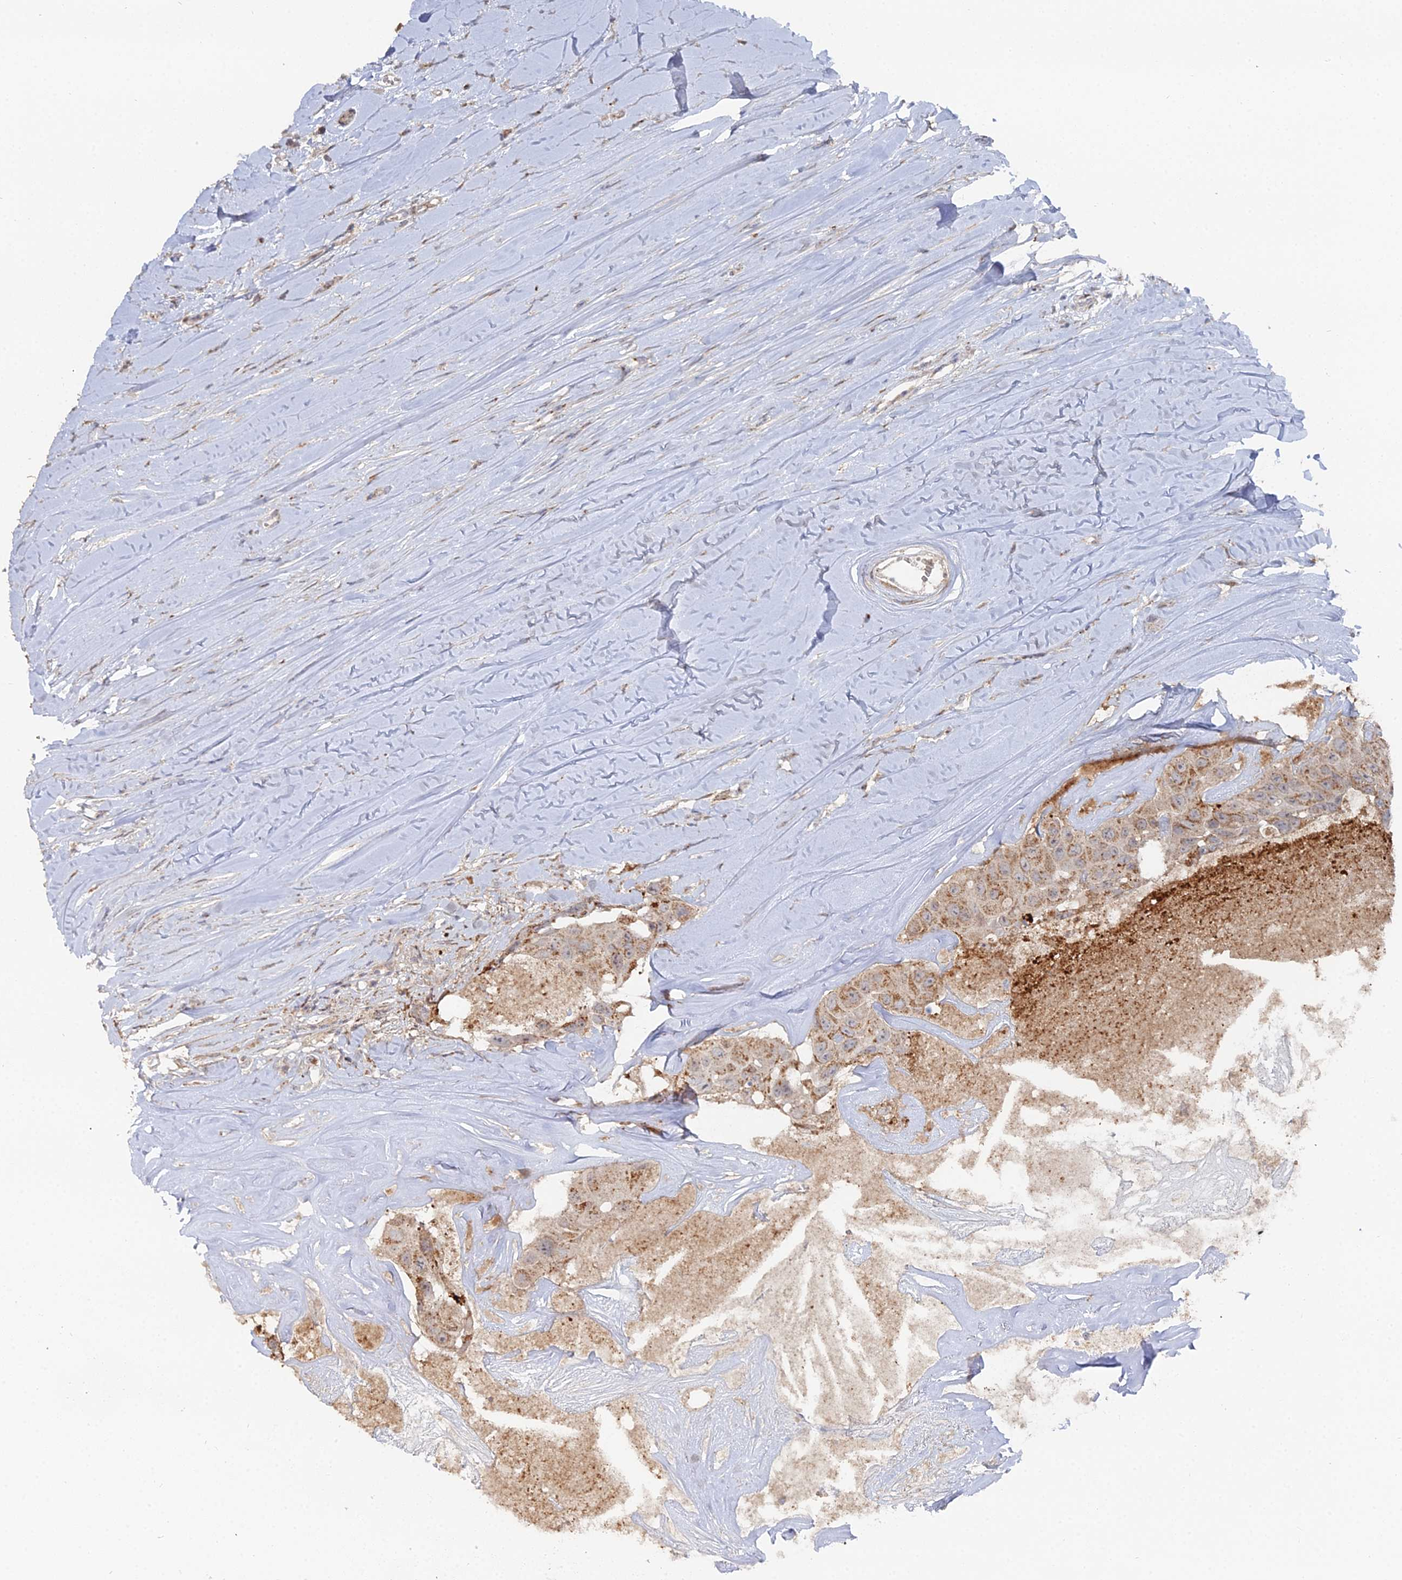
{"staining": {"intensity": "moderate", "quantity": ">75%", "location": "cytoplasmic/membranous"}, "tissue": "head and neck cancer", "cell_type": "Tumor cells", "image_type": "cancer", "snomed": [{"axis": "morphology", "description": "Adenocarcinoma, NOS"}, {"axis": "morphology", "description": "Adenocarcinoma, metastatic, NOS"}, {"axis": "topography", "description": "Head-Neck"}], "caption": "Head and neck cancer tissue displays moderate cytoplasmic/membranous expression in approximately >75% of tumor cells, visualized by immunohistochemistry. (Stains: DAB (3,3'-diaminobenzidine) in brown, nuclei in blue, Microscopy: brightfield microscopy at high magnification).", "gene": "SGMS1", "patient": {"sex": "male", "age": 75}}